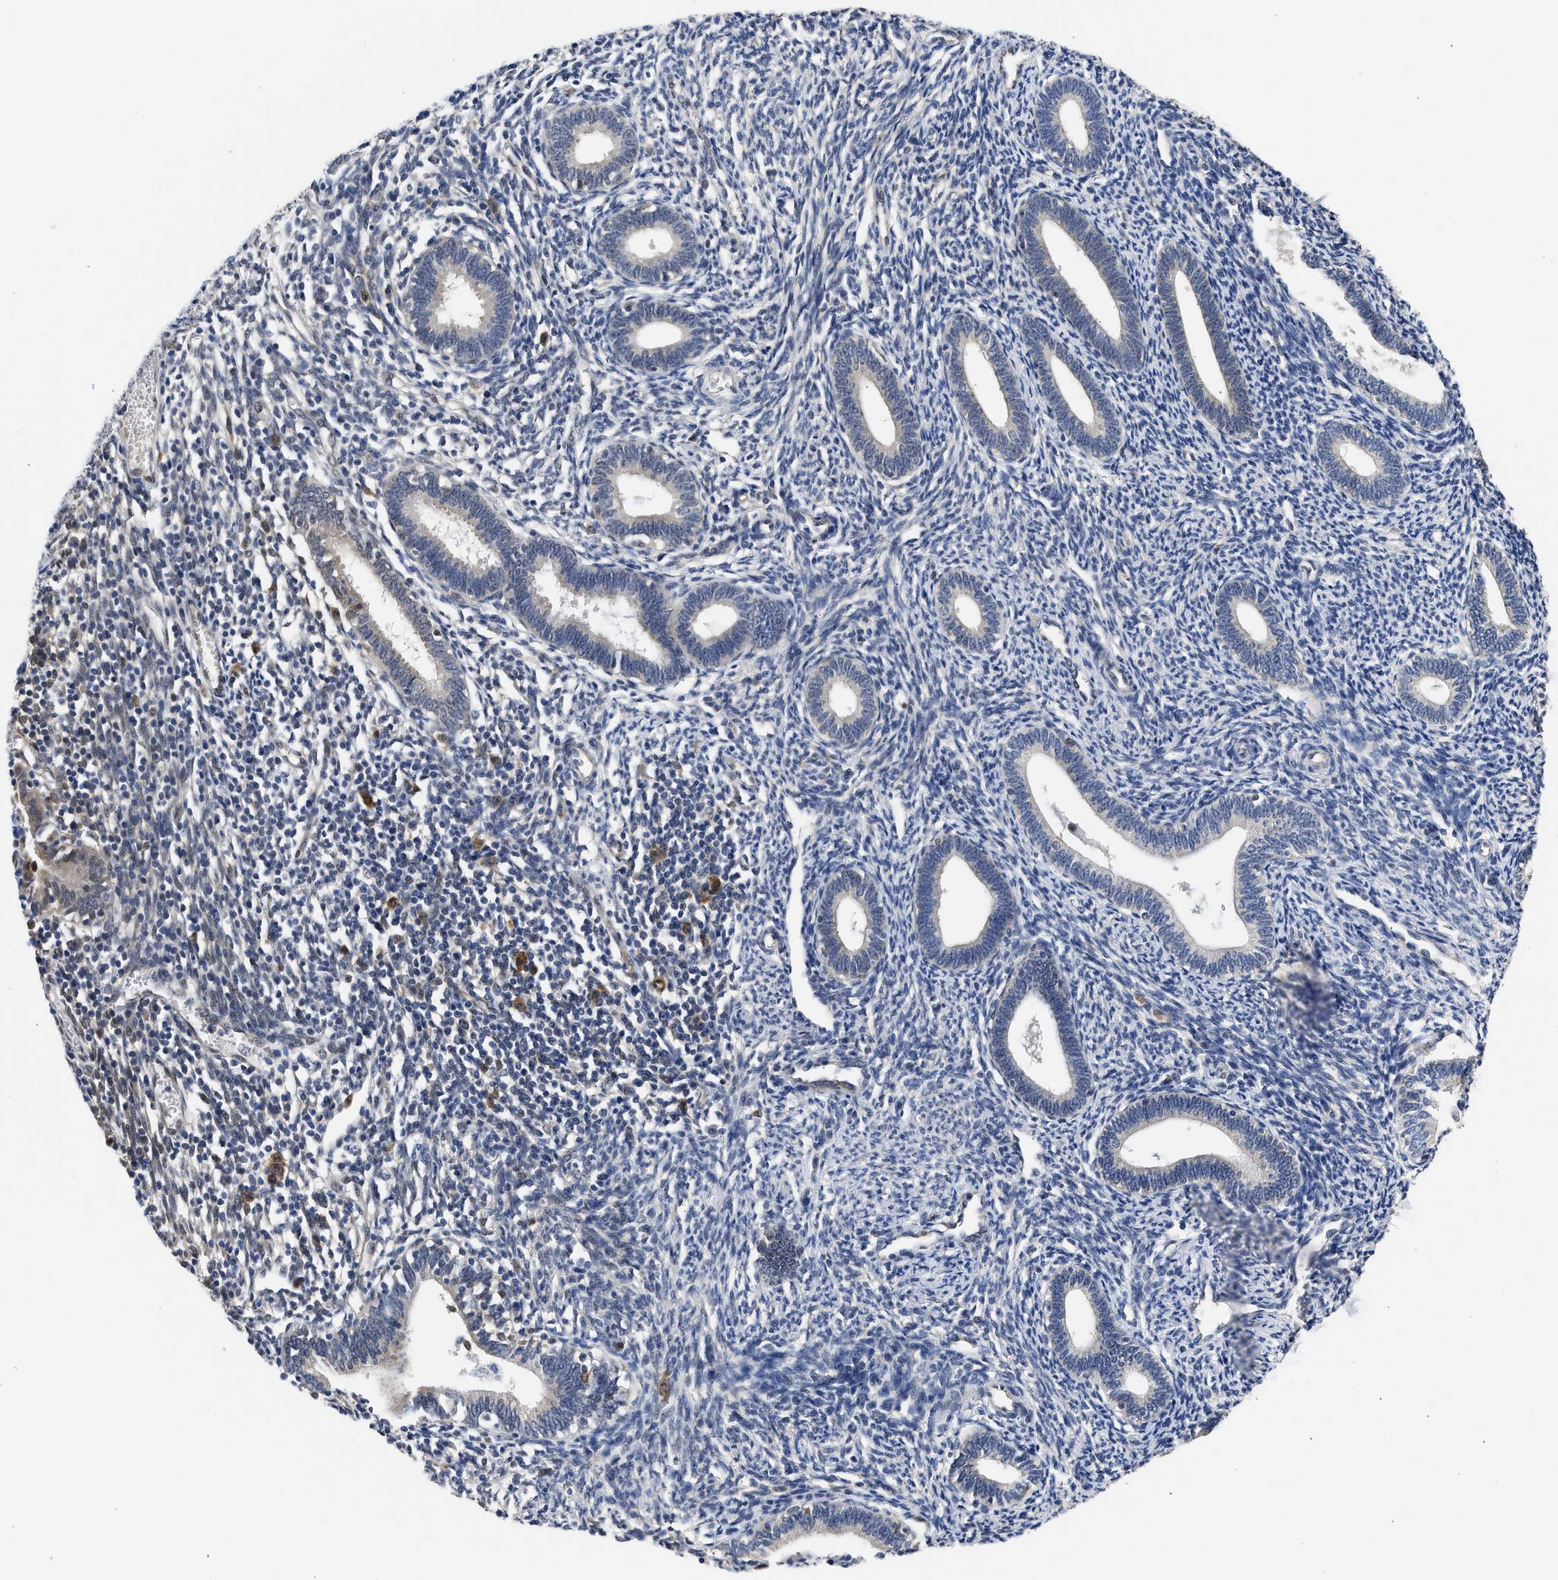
{"staining": {"intensity": "moderate", "quantity": "<25%", "location": "nuclear"}, "tissue": "endometrium", "cell_type": "Cells in endometrial stroma", "image_type": "normal", "snomed": [{"axis": "morphology", "description": "Normal tissue, NOS"}, {"axis": "topography", "description": "Endometrium"}], "caption": "The image demonstrates a brown stain indicating the presence of a protein in the nuclear of cells in endometrial stroma in endometrium.", "gene": "XPO5", "patient": {"sex": "female", "age": 41}}